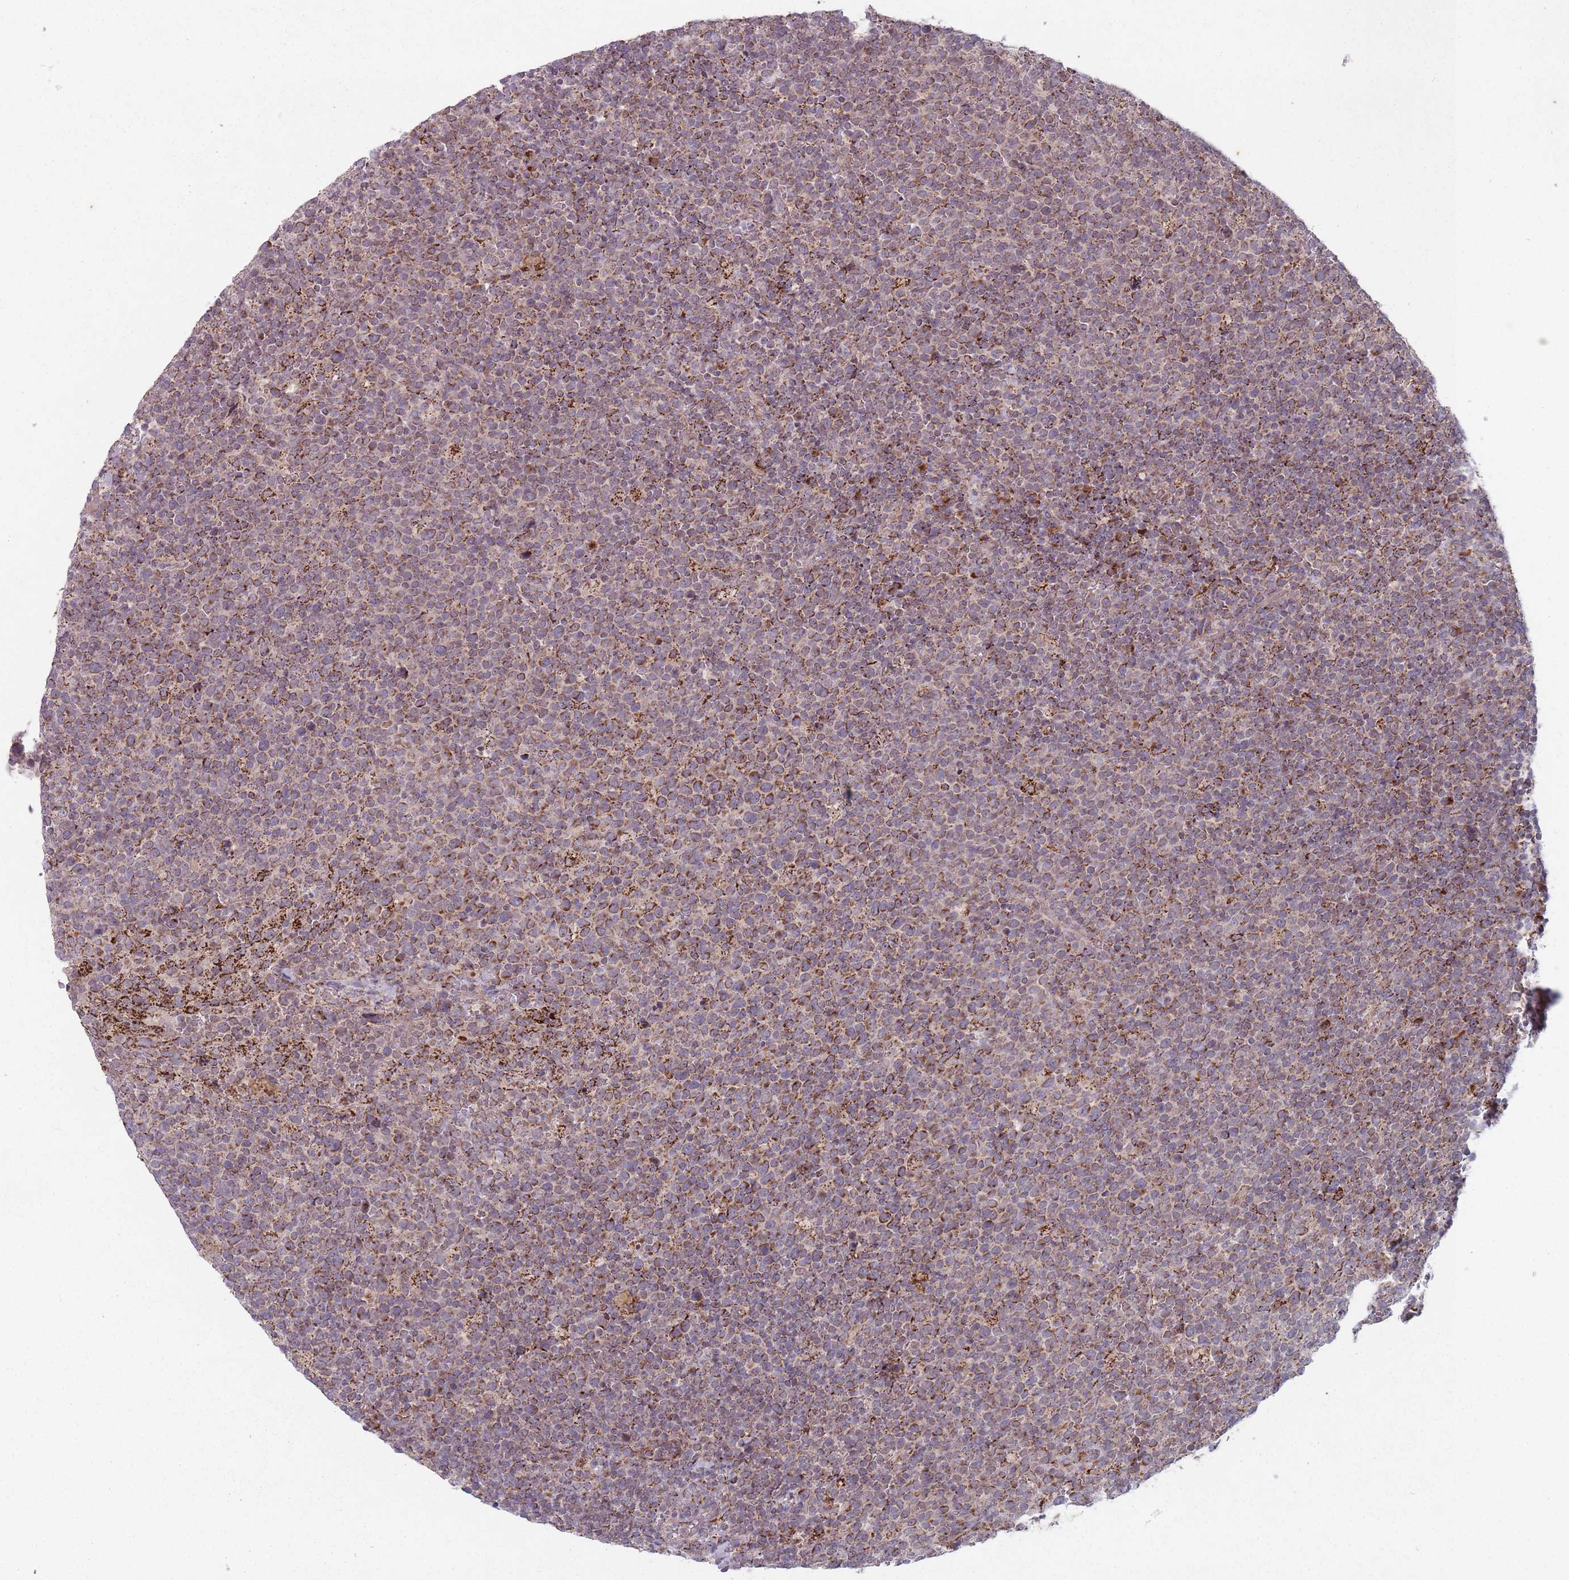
{"staining": {"intensity": "moderate", "quantity": "25%-75%", "location": "cytoplasmic/membranous"}, "tissue": "lymphoma", "cell_type": "Tumor cells", "image_type": "cancer", "snomed": [{"axis": "morphology", "description": "Malignant lymphoma, non-Hodgkin's type, High grade"}, {"axis": "topography", "description": "Lymph node"}], "caption": "Brown immunohistochemical staining in high-grade malignant lymphoma, non-Hodgkin's type reveals moderate cytoplasmic/membranous expression in about 25%-75% of tumor cells. The staining was performed using DAB to visualize the protein expression in brown, while the nuclei were stained in blue with hematoxylin (Magnification: 20x).", "gene": "OR10Q1", "patient": {"sex": "male", "age": 61}}